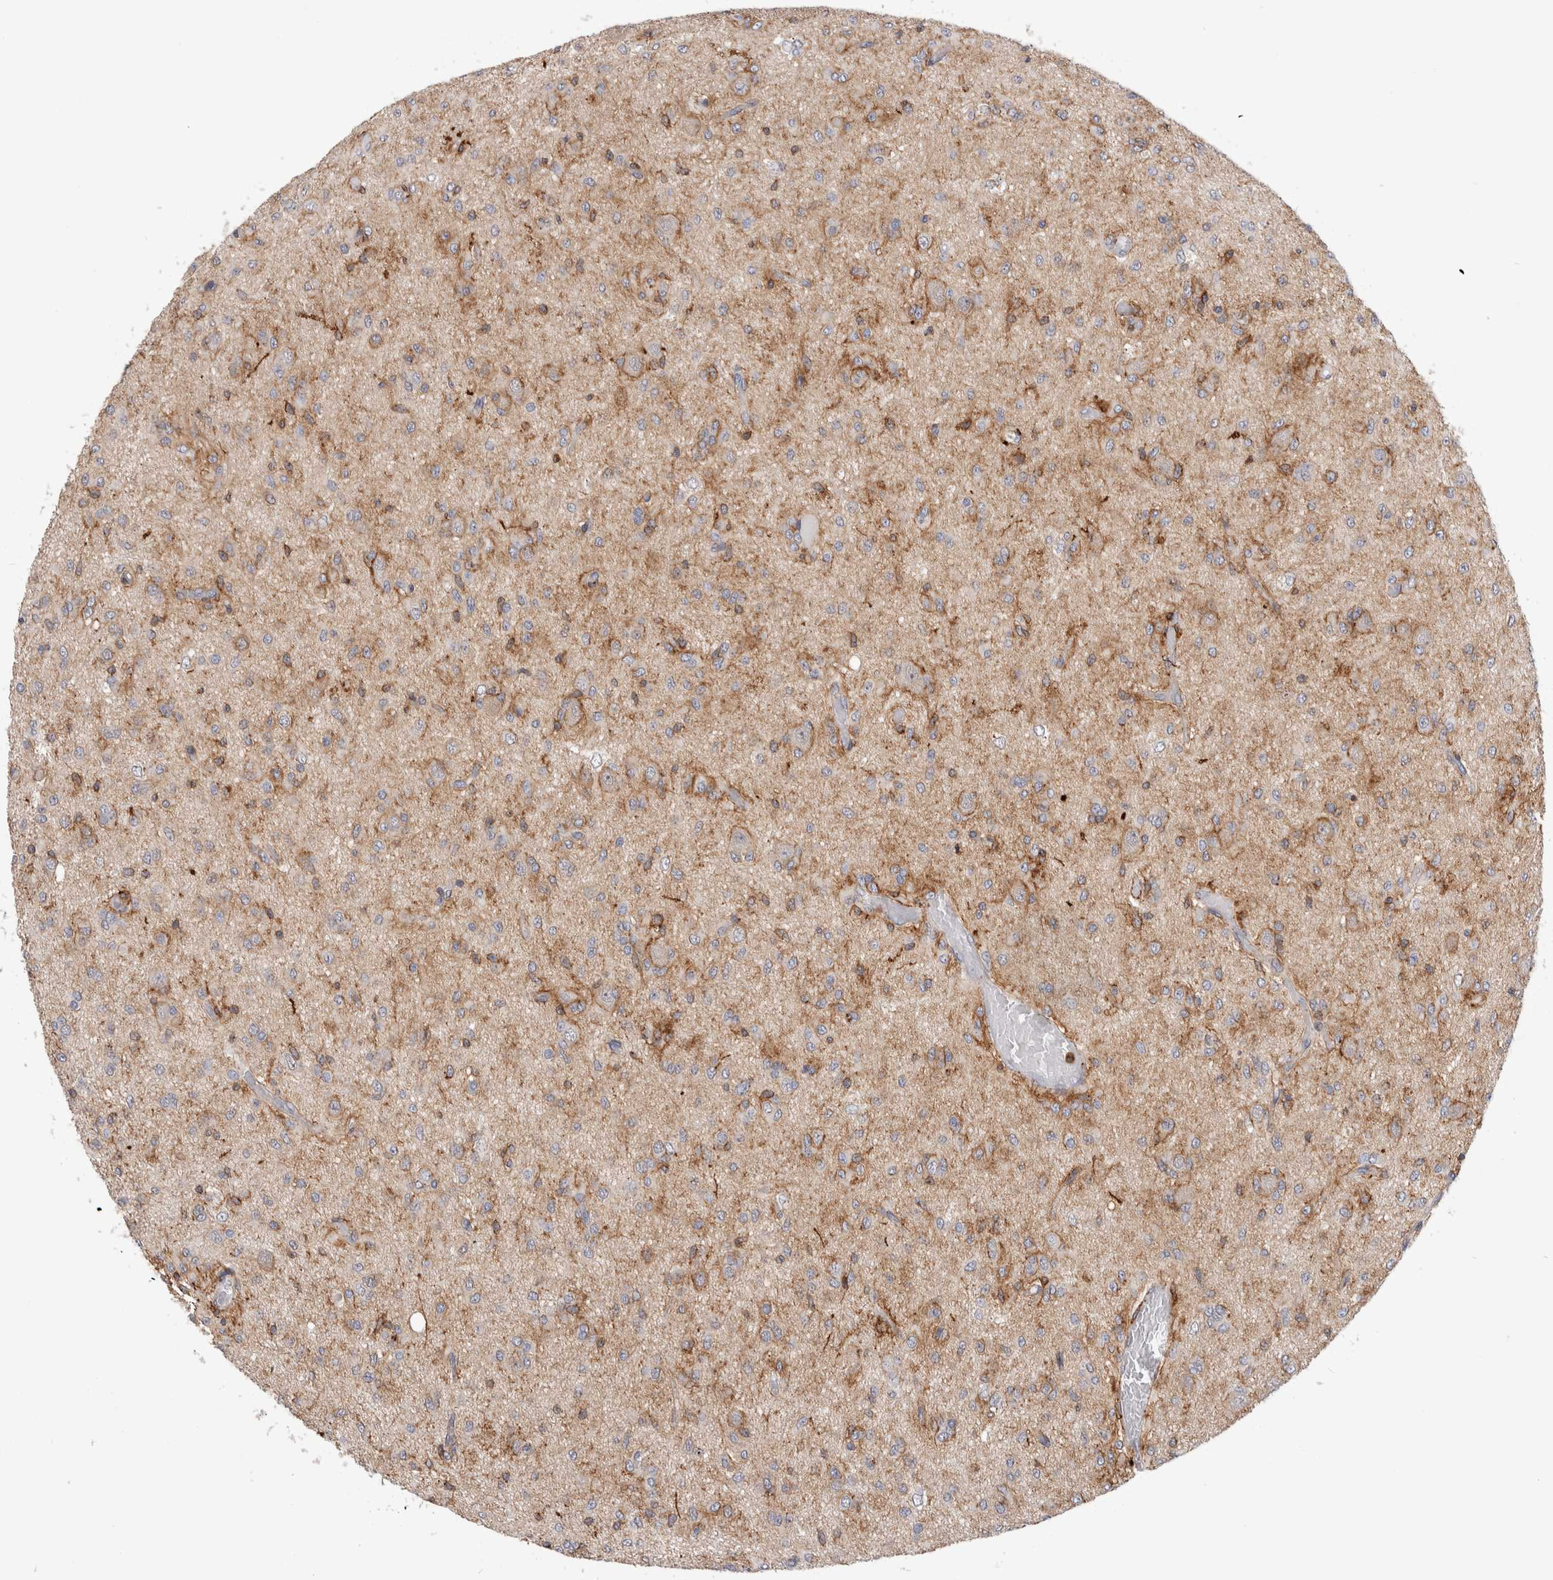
{"staining": {"intensity": "negative", "quantity": "none", "location": "none"}, "tissue": "glioma", "cell_type": "Tumor cells", "image_type": "cancer", "snomed": [{"axis": "morphology", "description": "Glioma, malignant, High grade"}, {"axis": "topography", "description": "Brain"}], "caption": "Human glioma stained for a protein using IHC reveals no expression in tumor cells.", "gene": "CCDC88B", "patient": {"sex": "female", "age": 59}}